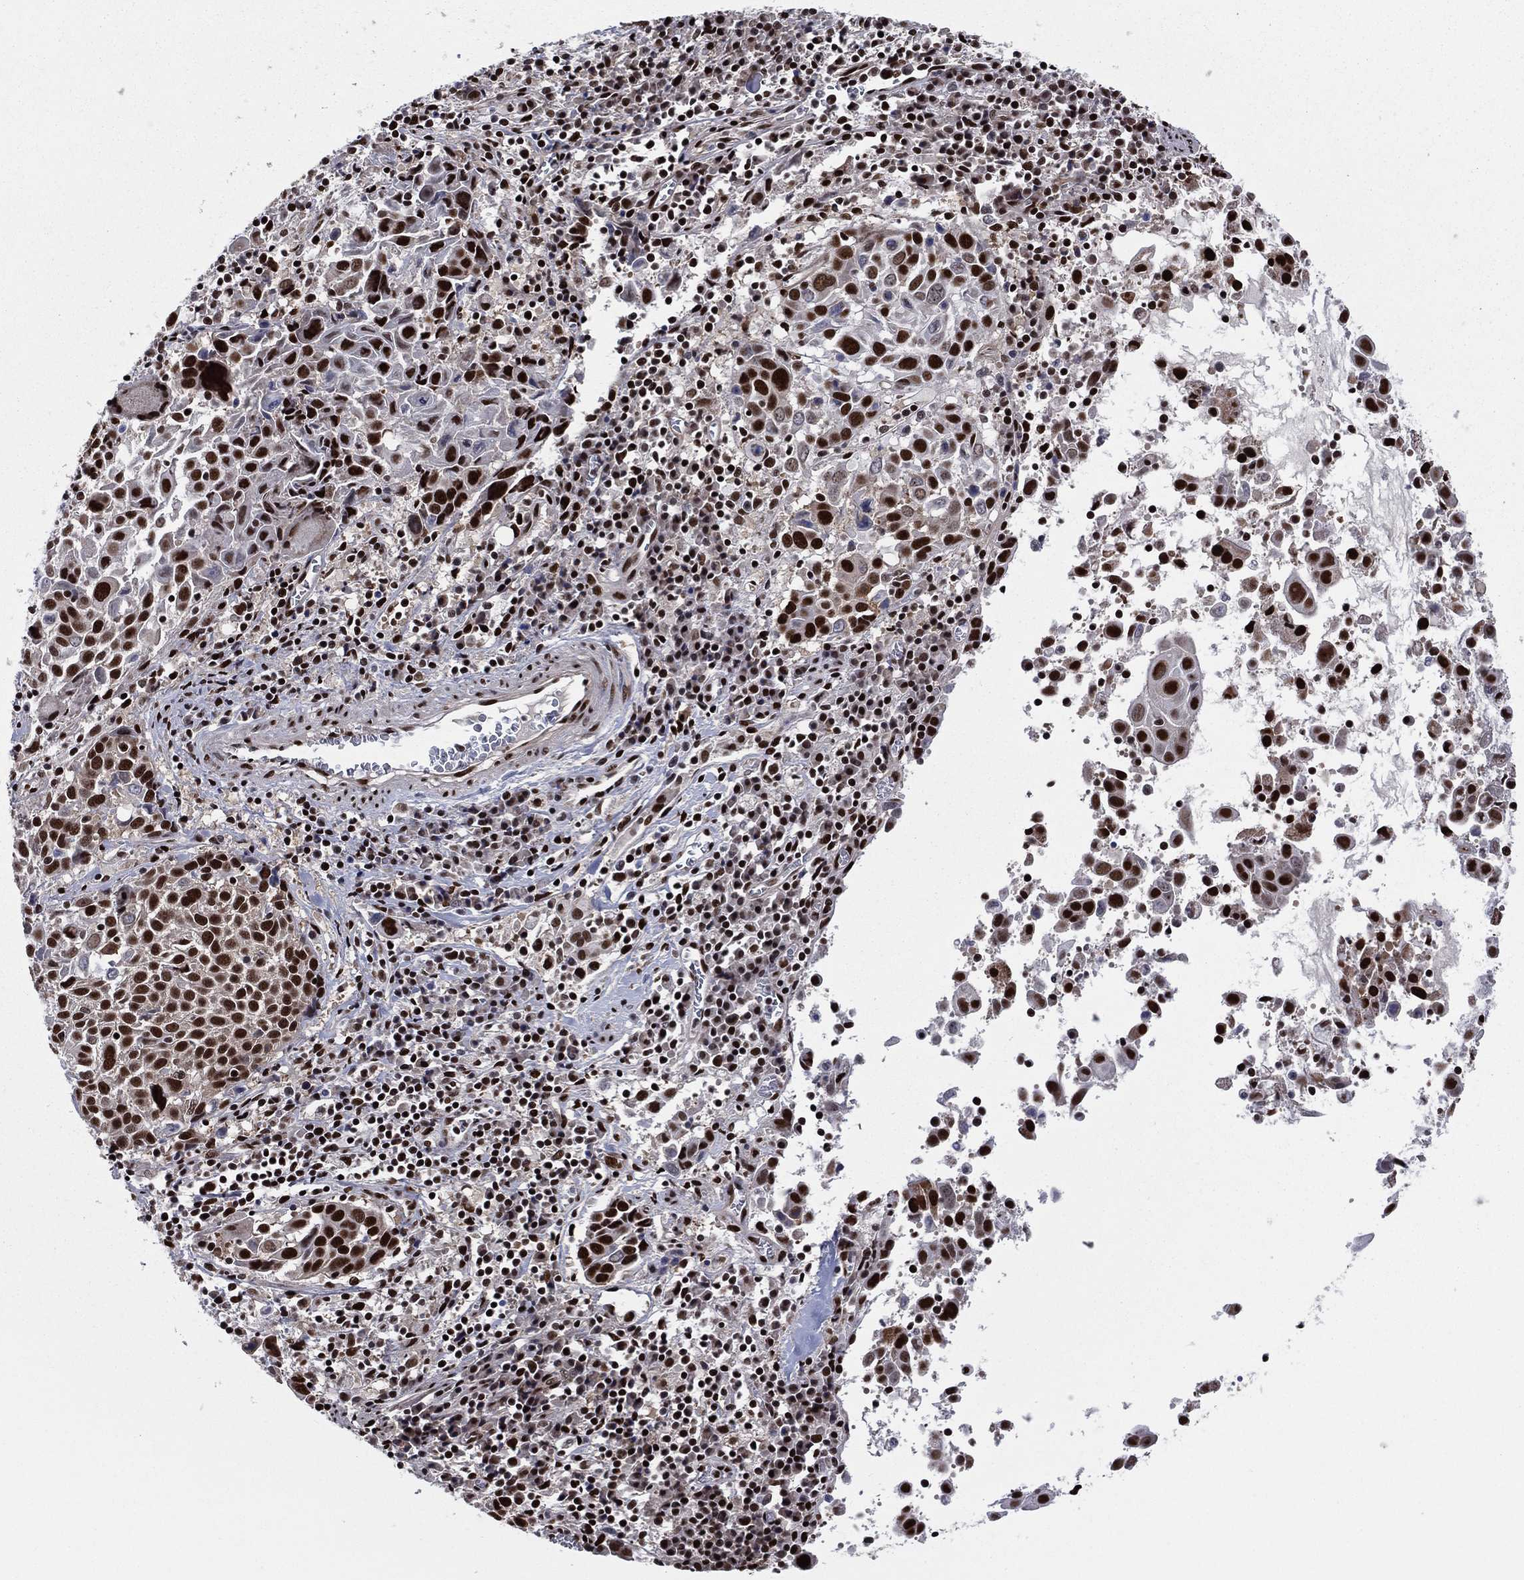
{"staining": {"intensity": "strong", "quantity": ">75%", "location": "nuclear"}, "tissue": "lung cancer", "cell_type": "Tumor cells", "image_type": "cancer", "snomed": [{"axis": "morphology", "description": "Squamous cell carcinoma, NOS"}, {"axis": "topography", "description": "Lung"}], "caption": "Protein staining reveals strong nuclear staining in about >75% of tumor cells in lung squamous cell carcinoma. Immunohistochemistry stains the protein in brown and the nuclei are stained blue.", "gene": "TP53BP1", "patient": {"sex": "male", "age": 57}}